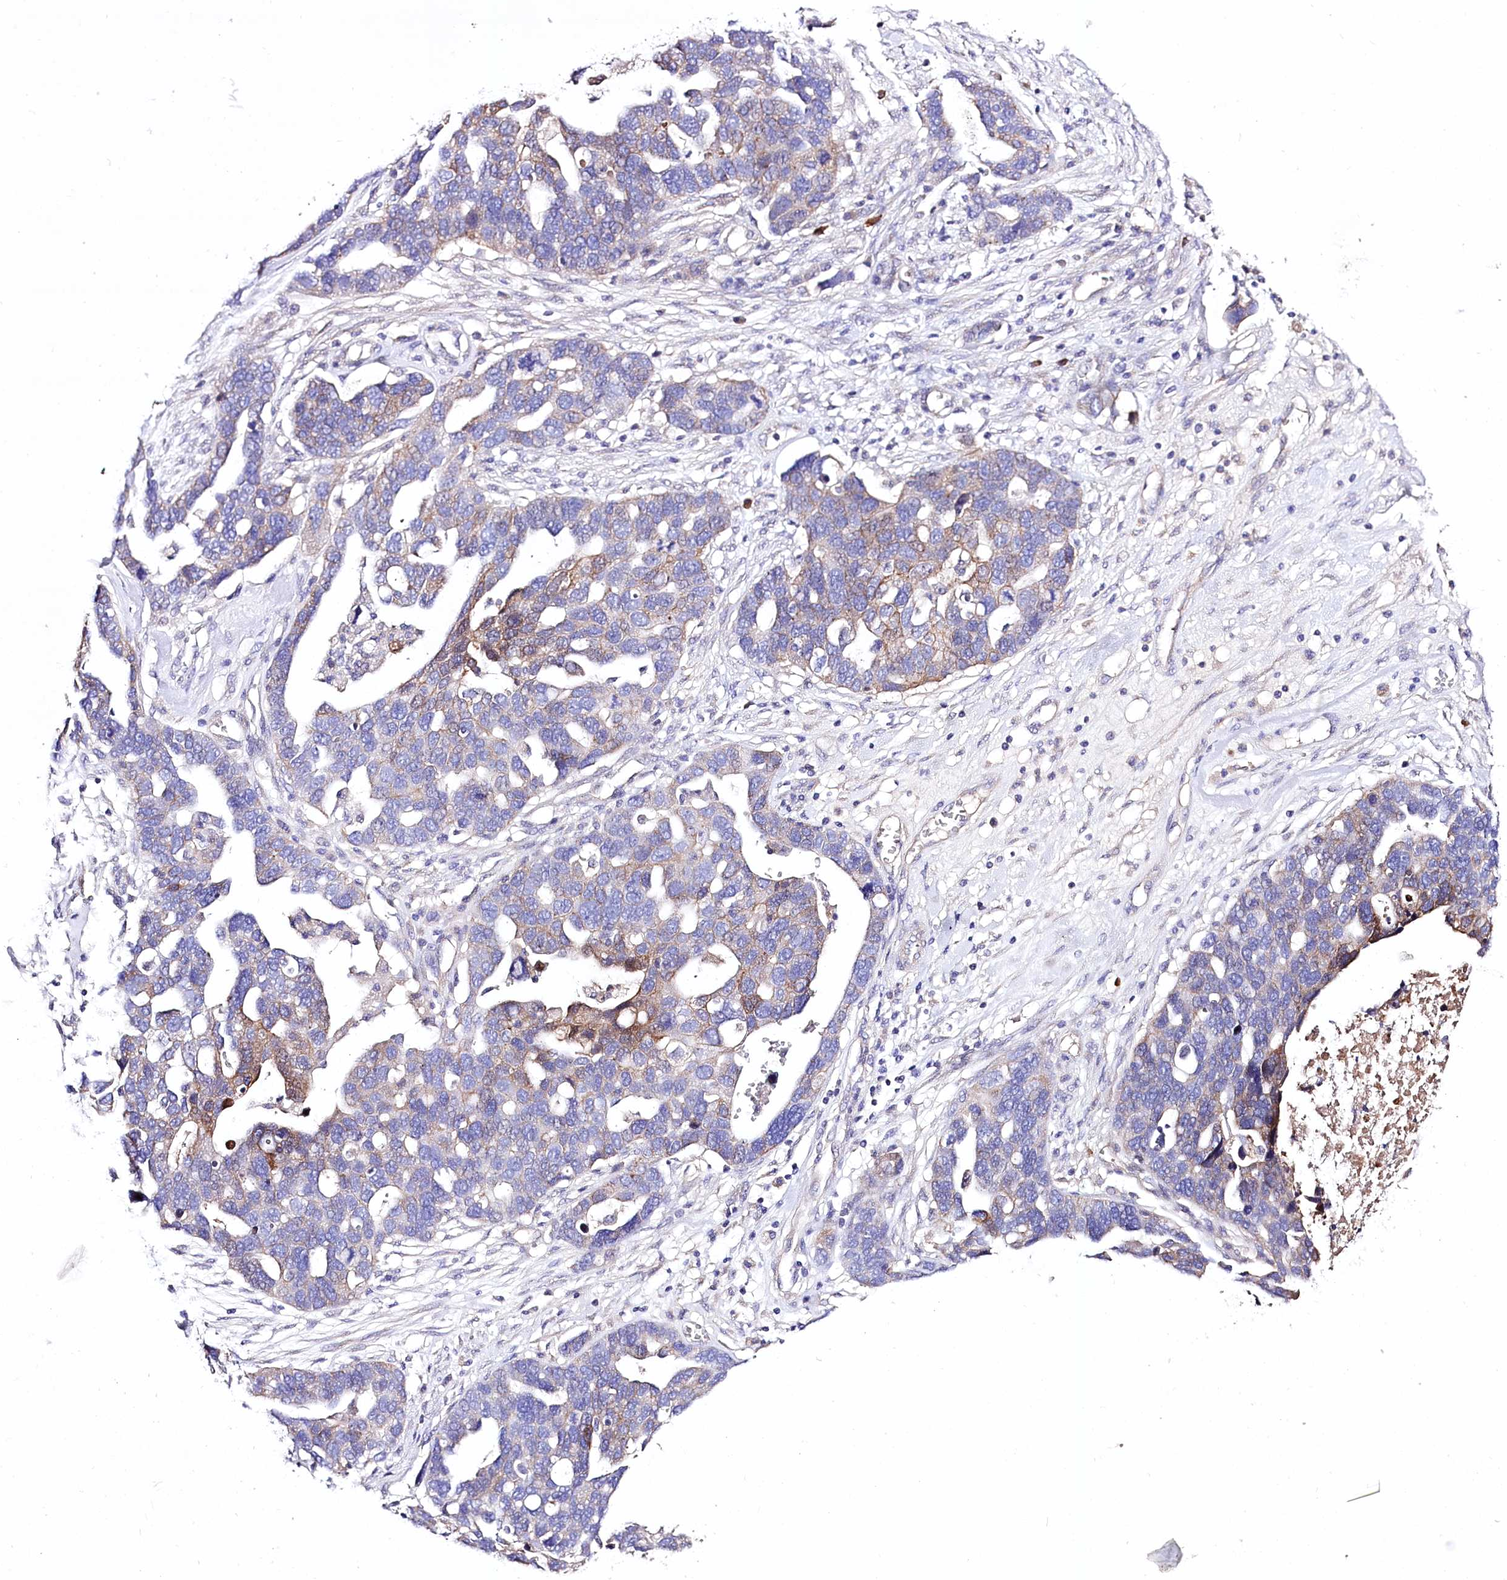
{"staining": {"intensity": "moderate", "quantity": "<25%", "location": "cytoplasmic/membranous"}, "tissue": "ovarian cancer", "cell_type": "Tumor cells", "image_type": "cancer", "snomed": [{"axis": "morphology", "description": "Cystadenocarcinoma, serous, NOS"}, {"axis": "topography", "description": "Ovary"}], "caption": "Human ovarian serous cystadenocarcinoma stained for a protein (brown) exhibits moderate cytoplasmic/membranous positive expression in approximately <25% of tumor cells.", "gene": "CEP164", "patient": {"sex": "female", "age": 54}}